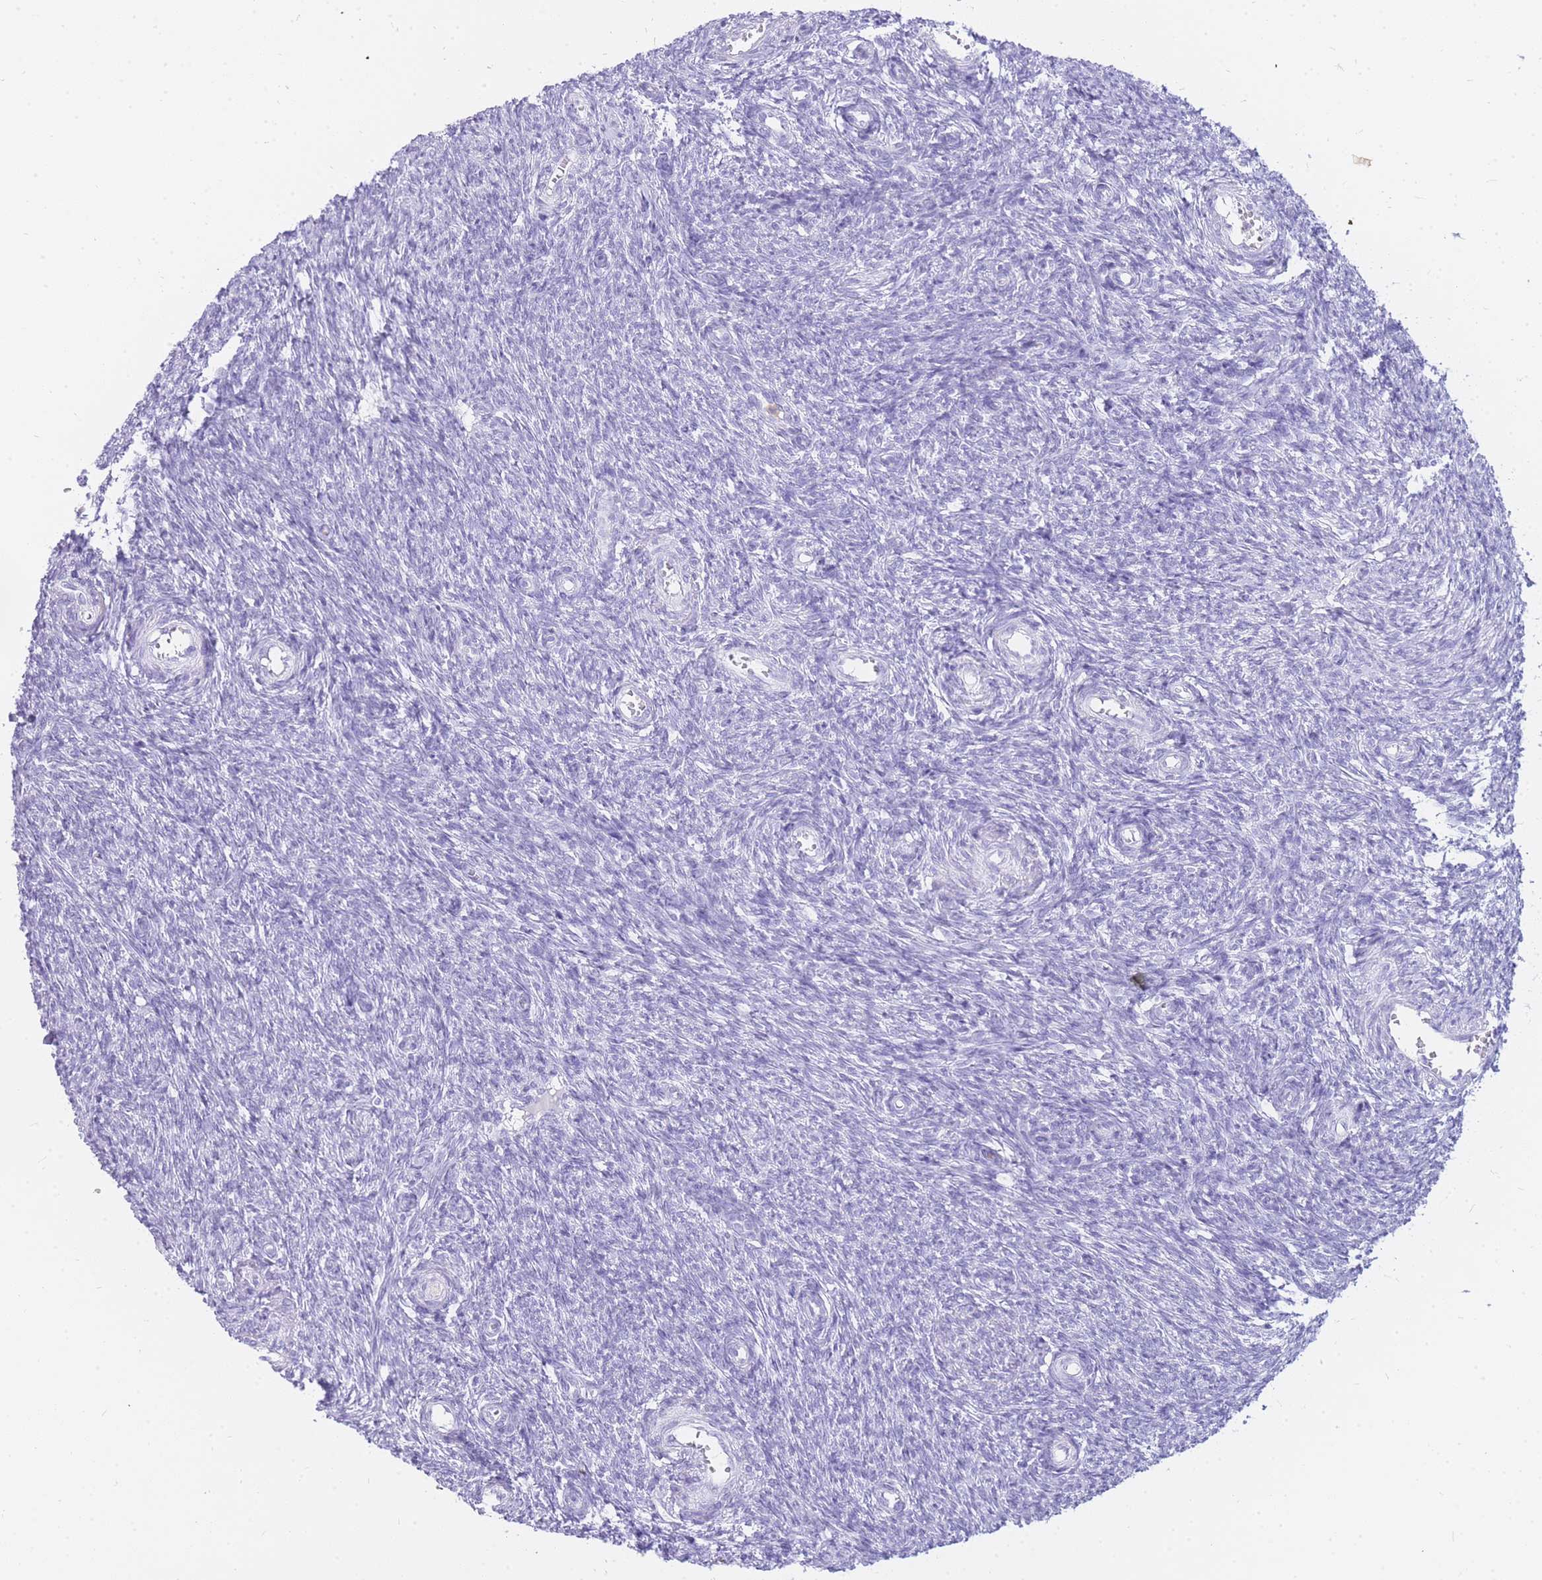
{"staining": {"intensity": "negative", "quantity": "none", "location": "none"}, "tissue": "ovary", "cell_type": "Ovarian stroma cells", "image_type": "normal", "snomed": [{"axis": "morphology", "description": "Normal tissue, NOS"}, {"axis": "topography", "description": "Ovary"}], "caption": "The histopathology image reveals no significant expression in ovarian stroma cells of ovary. The staining was performed using DAB (3,3'-diaminobenzidine) to visualize the protein expression in brown, while the nuclei were stained in blue with hematoxylin (Magnification: 20x).", "gene": "HERC1", "patient": {"sex": "female", "age": 44}}